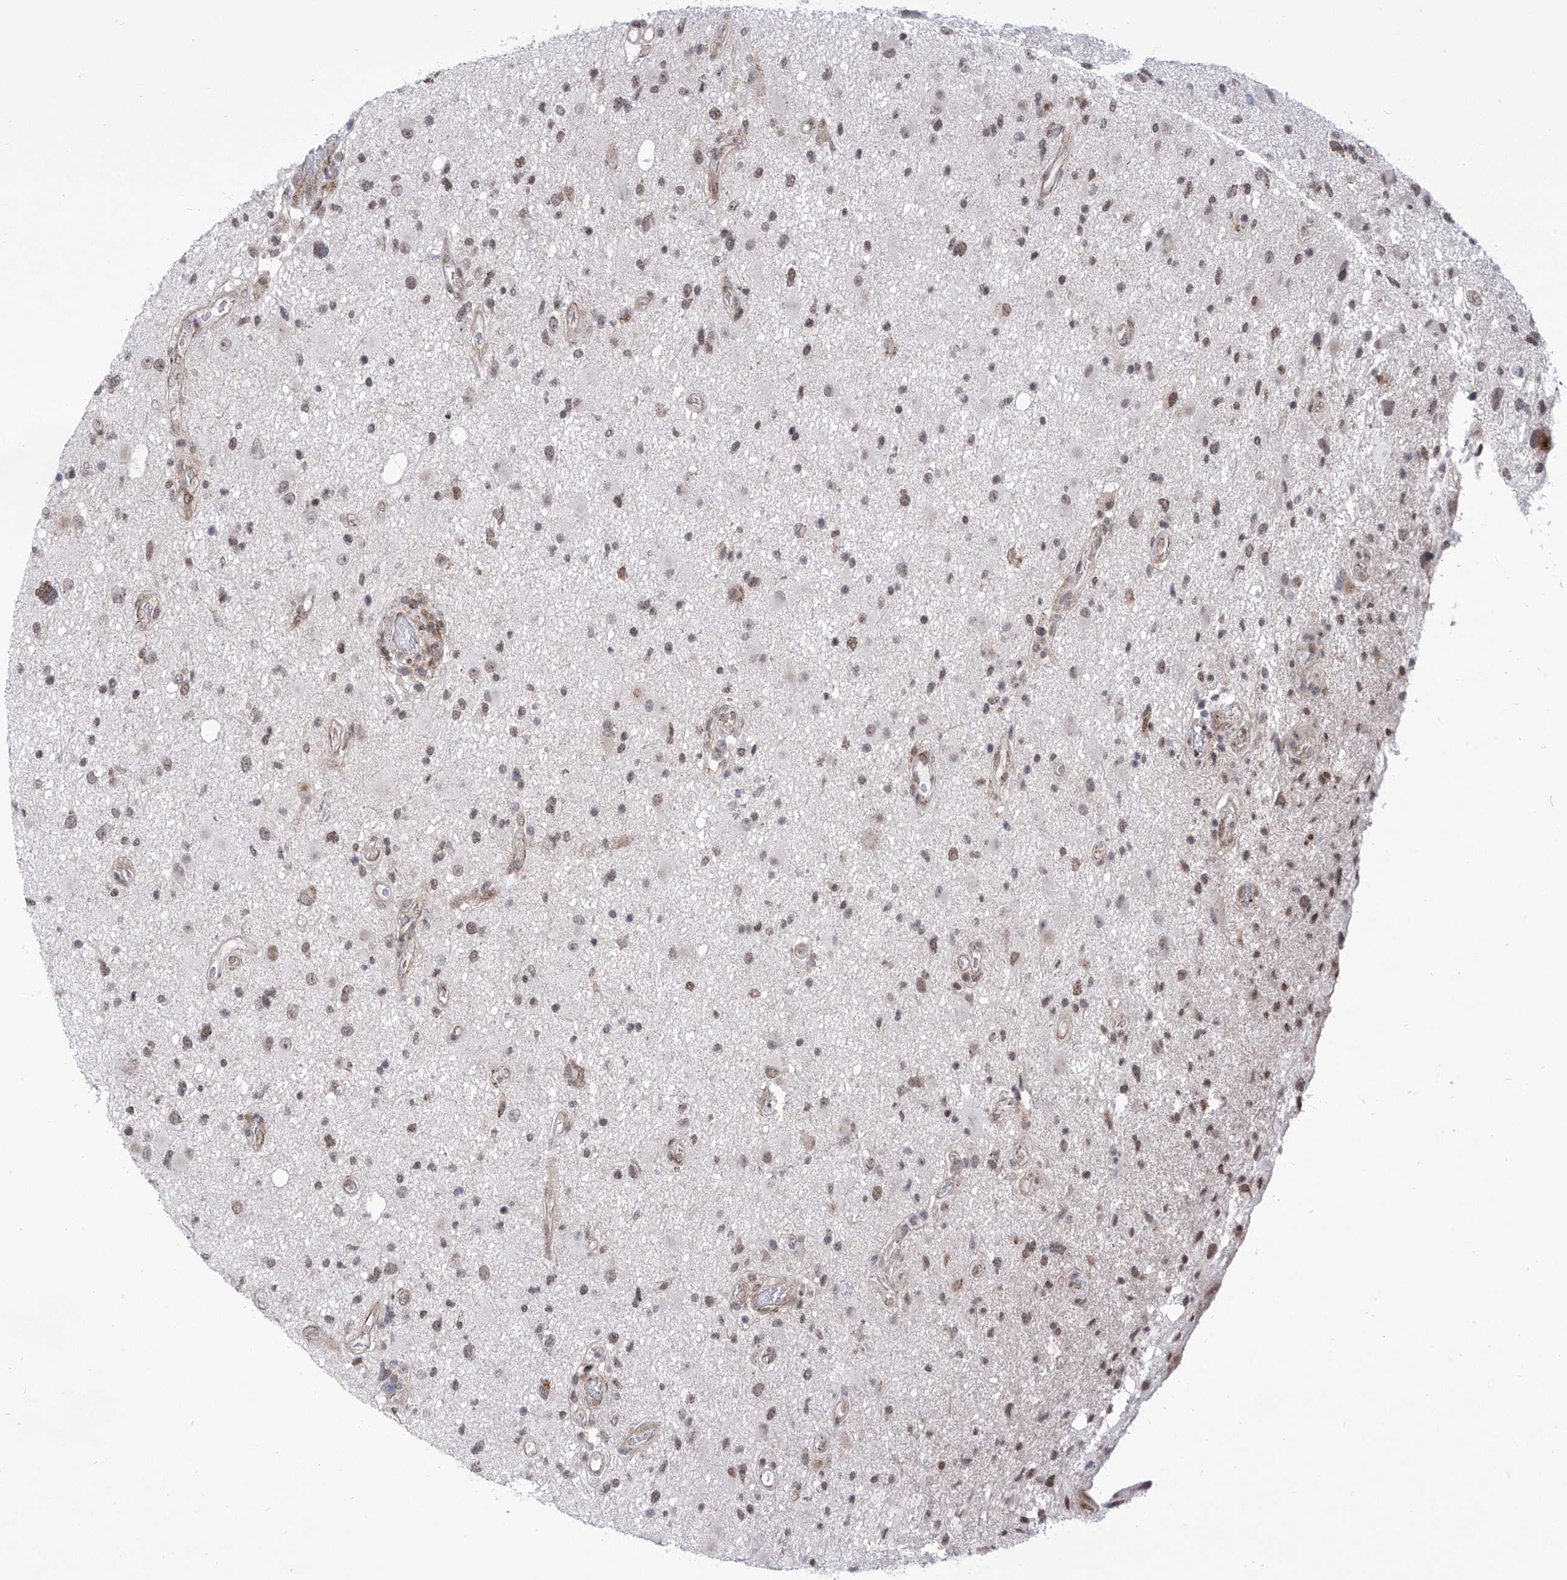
{"staining": {"intensity": "moderate", "quantity": "25%-75%", "location": "nuclear"}, "tissue": "glioma", "cell_type": "Tumor cells", "image_type": "cancer", "snomed": [{"axis": "morphology", "description": "Glioma, malignant, High grade"}, {"axis": "topography", "description": "Brain"}], "caption": "This is a micrograph of immunohistochemistry staining of malignant high-grade glioma, which shows moderate staining in the nuclear of tumor cells.", "gene": "CEP290", "patient": {"sex": "male", "age": 33}}